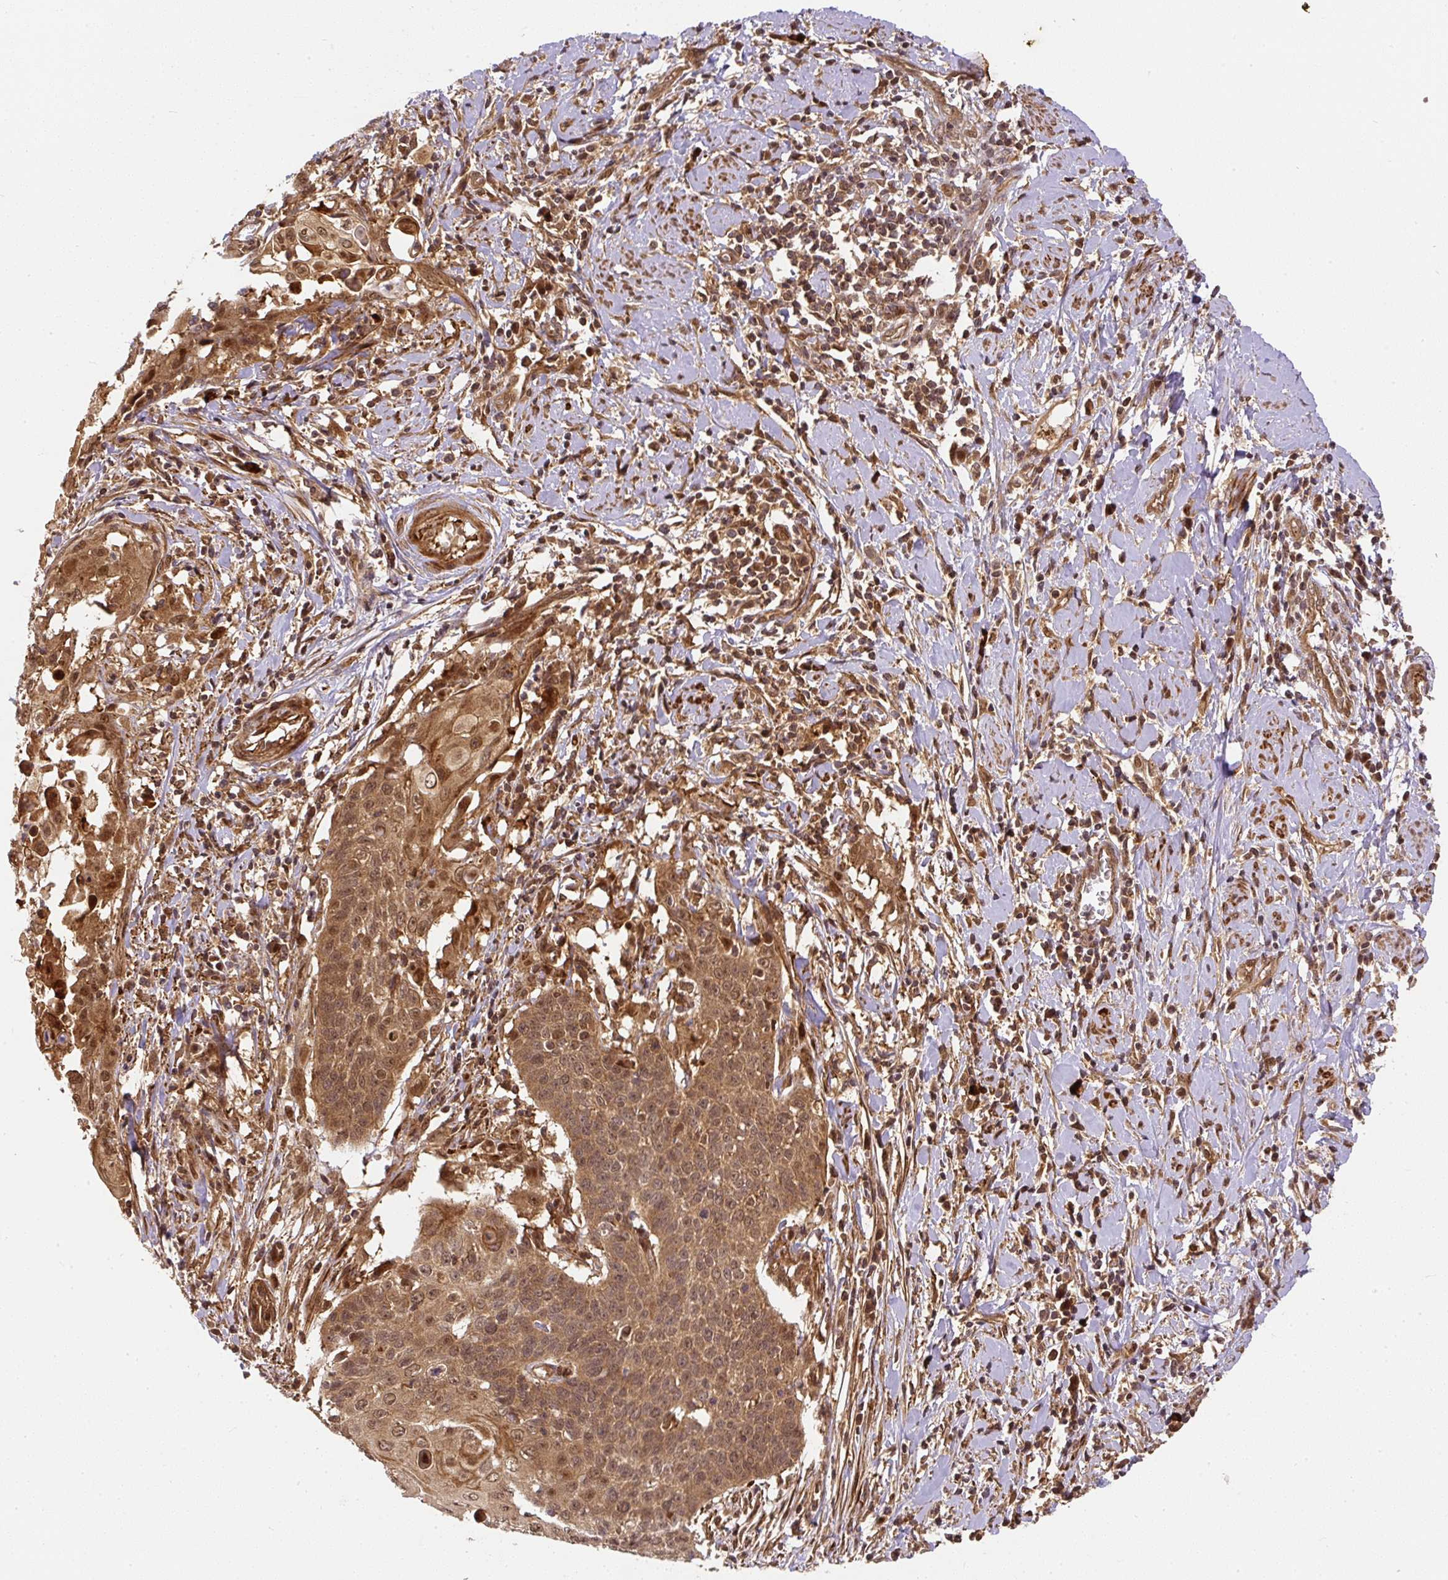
{"staining": {"intensity": "moderate", "quantity": ">75%", "location": "cytoplasmic/membranous,nuclear"}, "tissue": "cervical cancer", "cell_type": "Tumor cells", "image_type": "cancer", "snomed": [{"axis": "morphology", "description": "Squamous cell carcinoma, NOS"}, {"axis": "topography", "description": "Cervix"}], "caption": "Cervical squamous cell carcinoma stained with DAB immunohistochemistry displays medium levels of moderate cytoplasmic/membranous and nuclear staining in approximately >75% of tumor cells.", "gene": "PSMD1", "patient": {"sex": "female", "age": 39}}